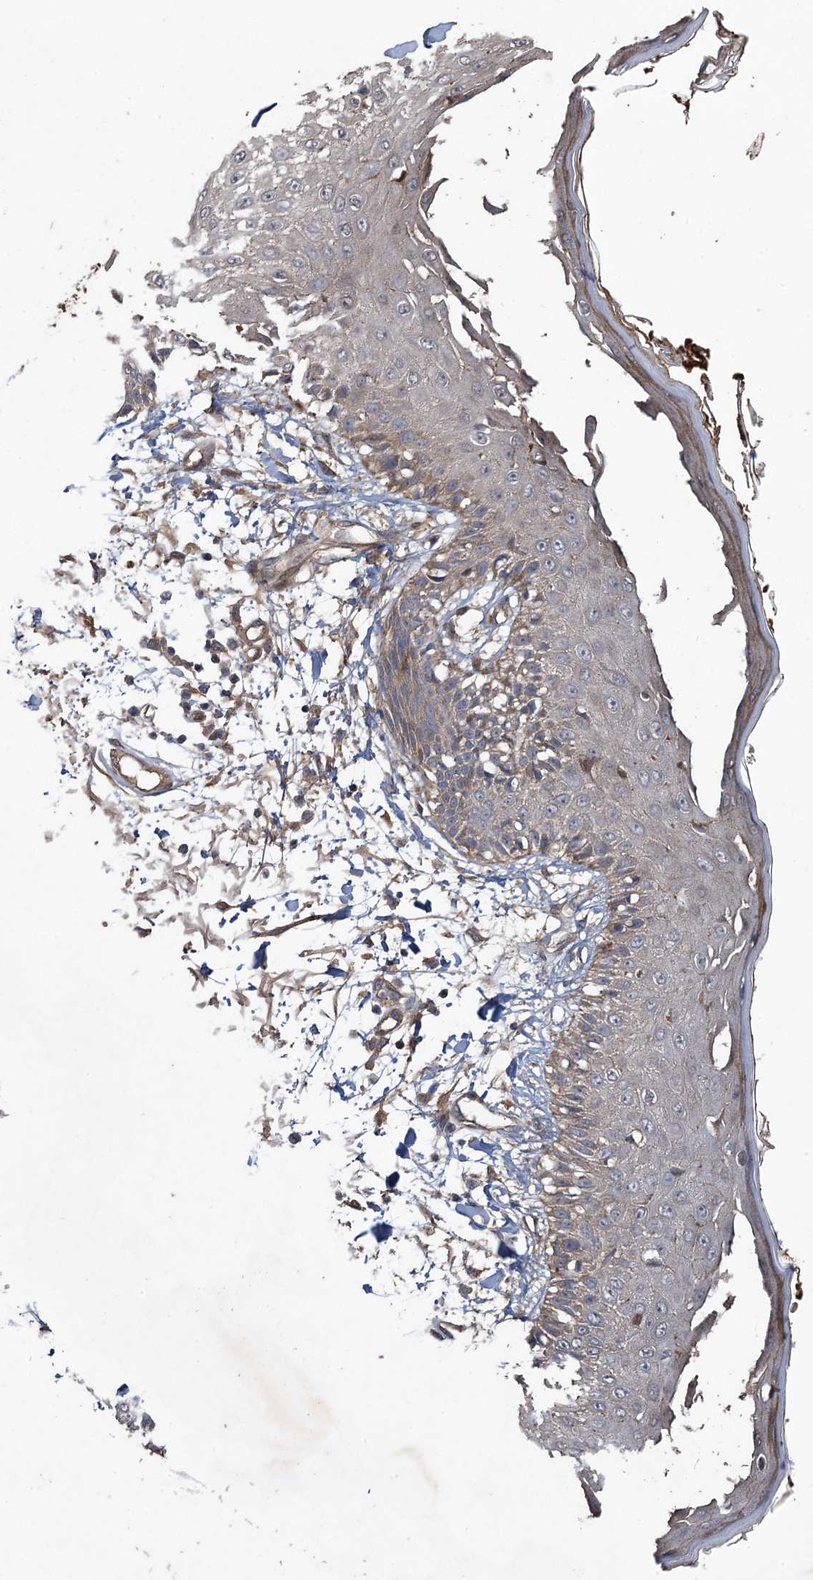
{"staining": {"intensity": "negative", "quantity": "none", "location": "none"}, "tissue": "skin", "cell_type": "Fibroblasts", "image_type": "normal", "snomed": [{"axis": "morphology", "description": "Normal tissue, NOS"}, {"axis": "morphology", "description": "Squamous cell carcinoma, NOS"}, {"axis": "topography", "description": "Skin"}, {"axis": "topography", "description": "Peripheral nerve tissue"}], "caption": "High power microscopy micrograph of an immunohistochemistry (IHC) micrograph of normal skin, revealing no significant staining in fibroblasts. Nuclei are stained in blue.", "gene": "NUDT22", "patient": {"sex": "male", "age": 83}}